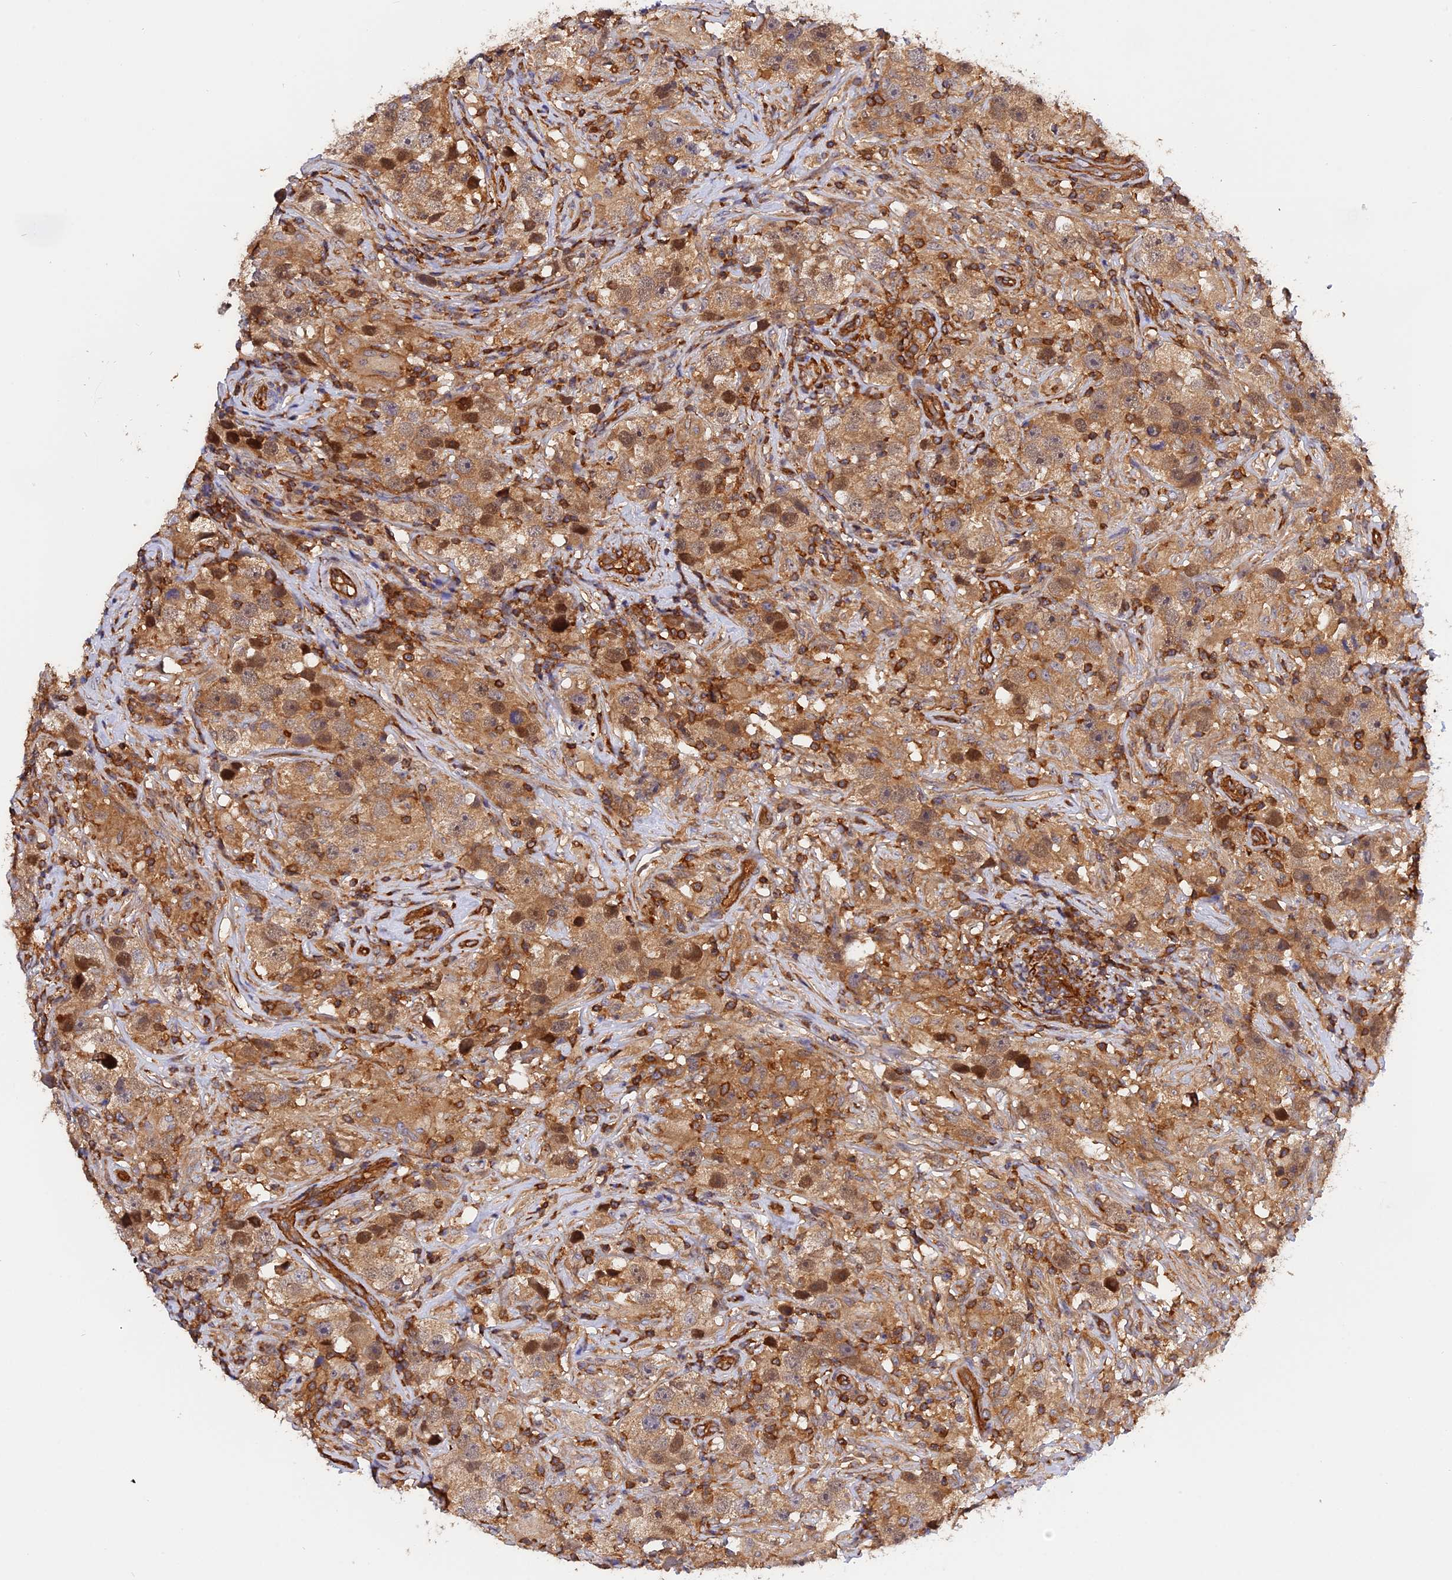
{"staining": {"intensity": "moderate", "quantity": ">75%", "location": "cytoplasmic/membranous"}, "tissue": "testis cancer", "cell_type": "Tumor cells", "image_type": "cancer", "snomed": [{"axis": "morphology", "description": "Seminoma, NOS"}, {"axis": "topography", "description": "Testis"}], "caption": "Immunohistochemical staining of human seminoma (testis) exhibits medium levels of moderate cytoplasmic/membranous expression in about >75% of tumor cells.", "gene": "C5orf22", "patient": {"sex": "male", "age": 49}}